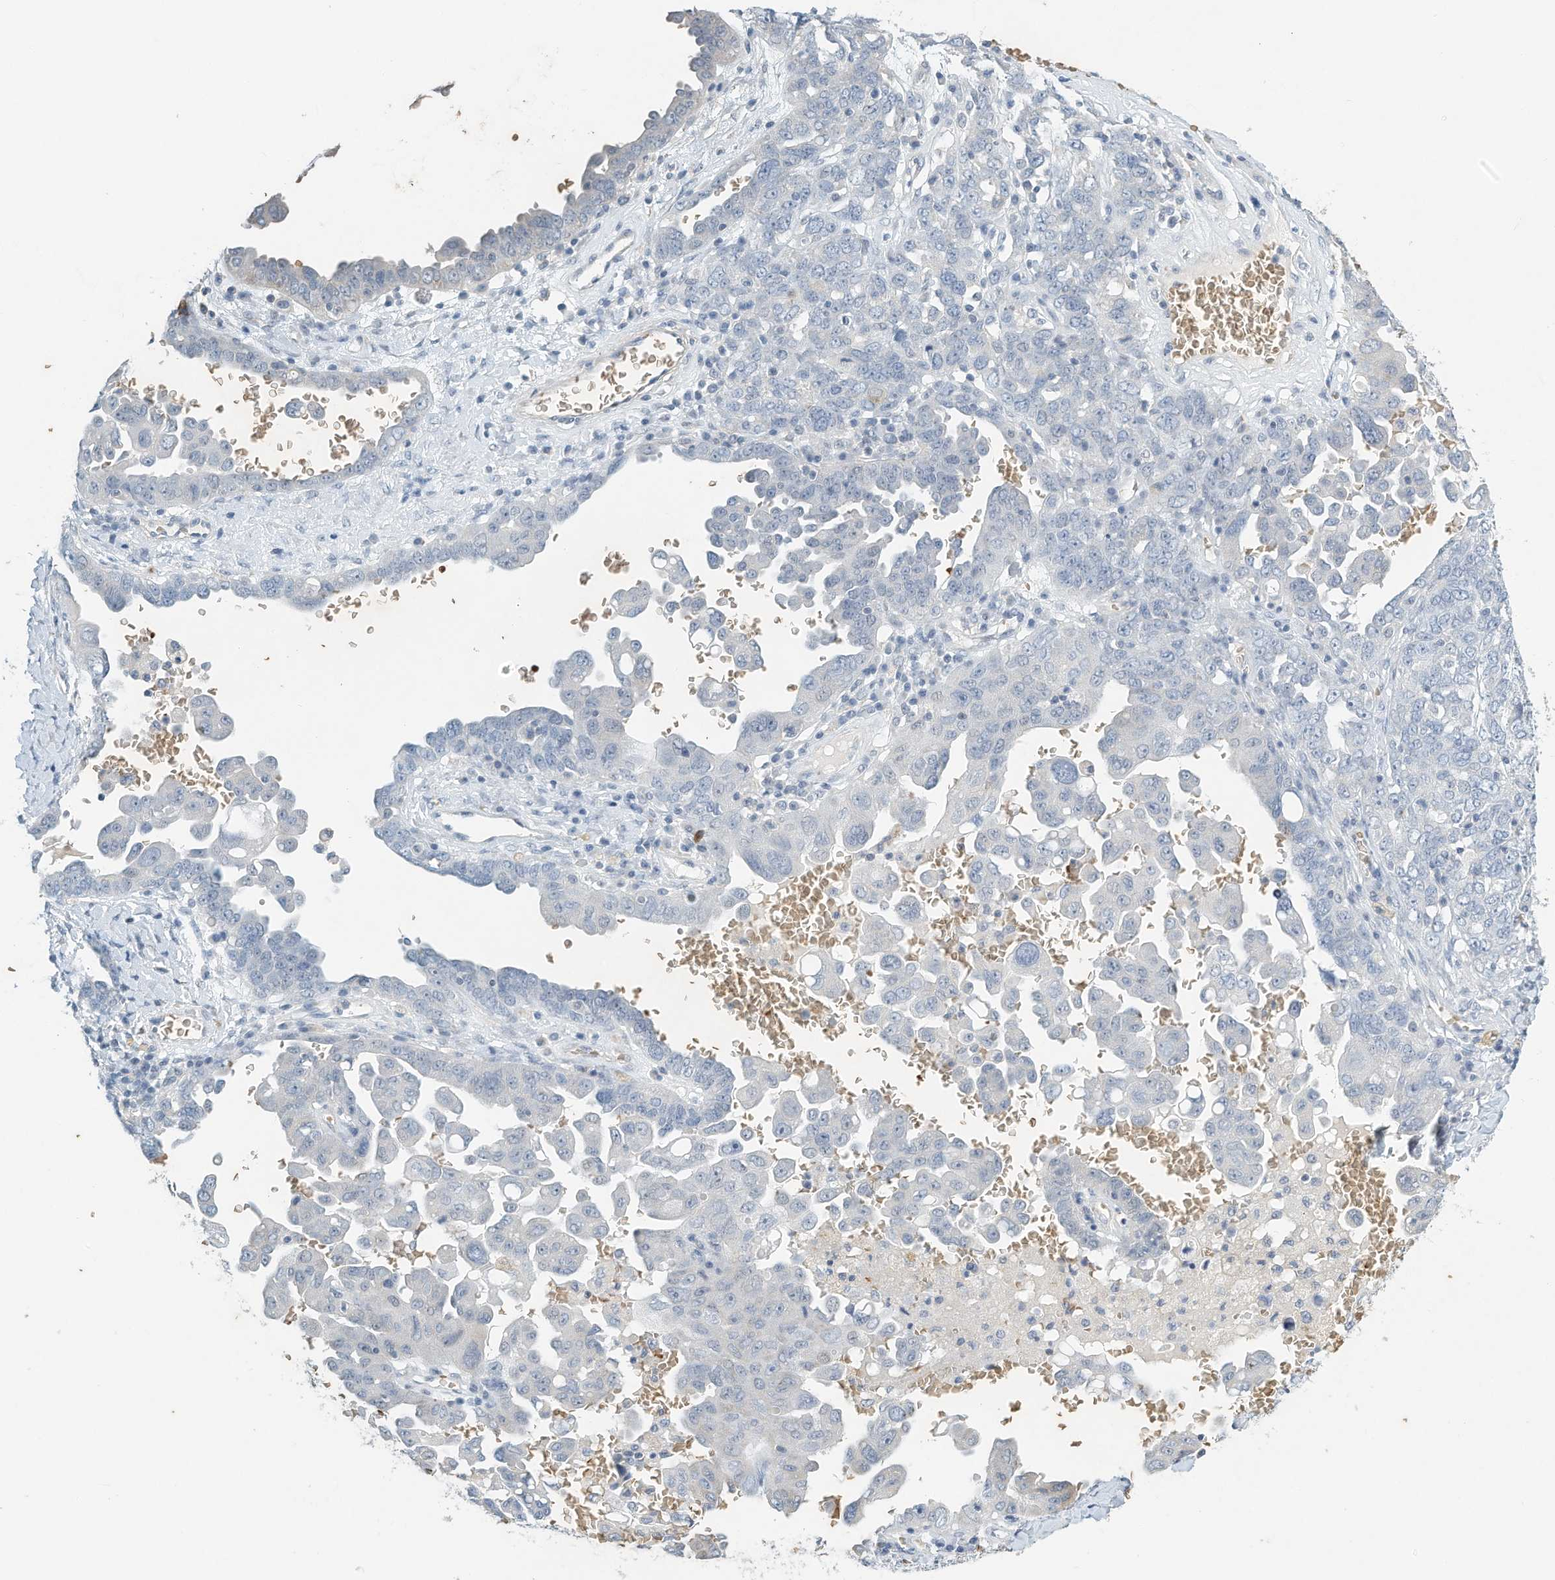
{"staining": {"intensity": "negative", "quantity": "none", "location": "none"}, "tissue": "ovarian cancer", "cell_type": "Tumor cells", "image_type": "cancer", "snomed": [{"axis": "morphology", "description": "Carcinoma, endometroid"}, {"axis": "topography", "description": "Ovary"}], "caption": "Ovarian endometroid carcinoma stained for a protein using IHC shows no expression tumor cells.", "gene": "RCAN3", "patient": {"sex": "female", "age": 62}}